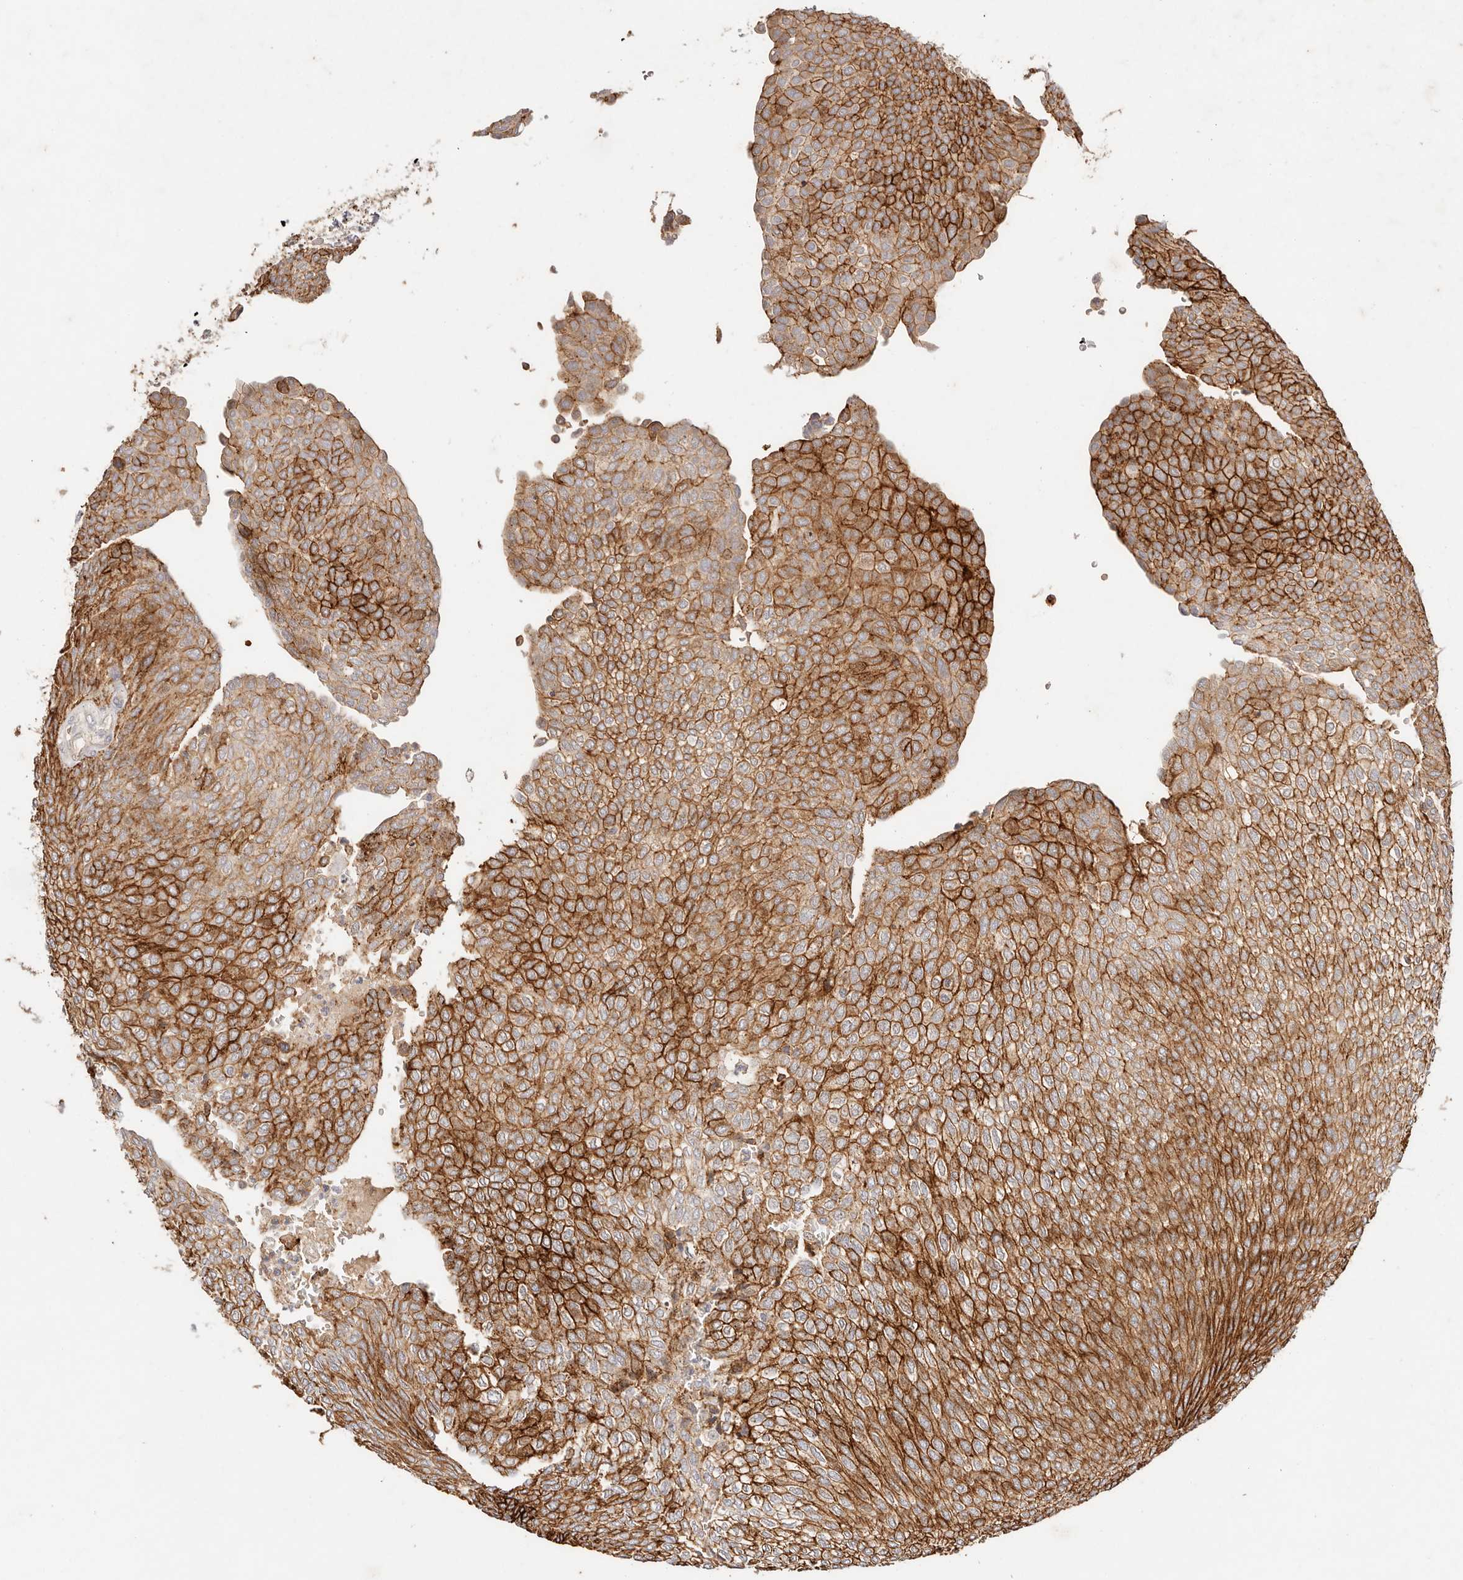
{"staining": {"intensity": "strong", "quantity": ">75%", "location": "cytoplasmic/membranous"}, "tissue": "urothelial cancer", "cell_type": "Tumor cells", "image_type": "cancer", "snomed": [{"axis": "morphology", "description": "Urothelial carcinoma, Low grade"}, {"axis": "topography", "description": "Urinary bladder"}], "caption": "The image displays staining of urothelial carcinoma (low-grade), revealing strong cytoplasmic/membranous protein staining (brown color) within tumor cells. The staining was performed using DAB (3,3'-diaminobenzidine) to visualize the protein expression in brown, while the nuclei were stained in blue with hematoxylin (Magnification: 20x).", "gene": "CXADR", "patient": {"sex": "female", "age": 79}}